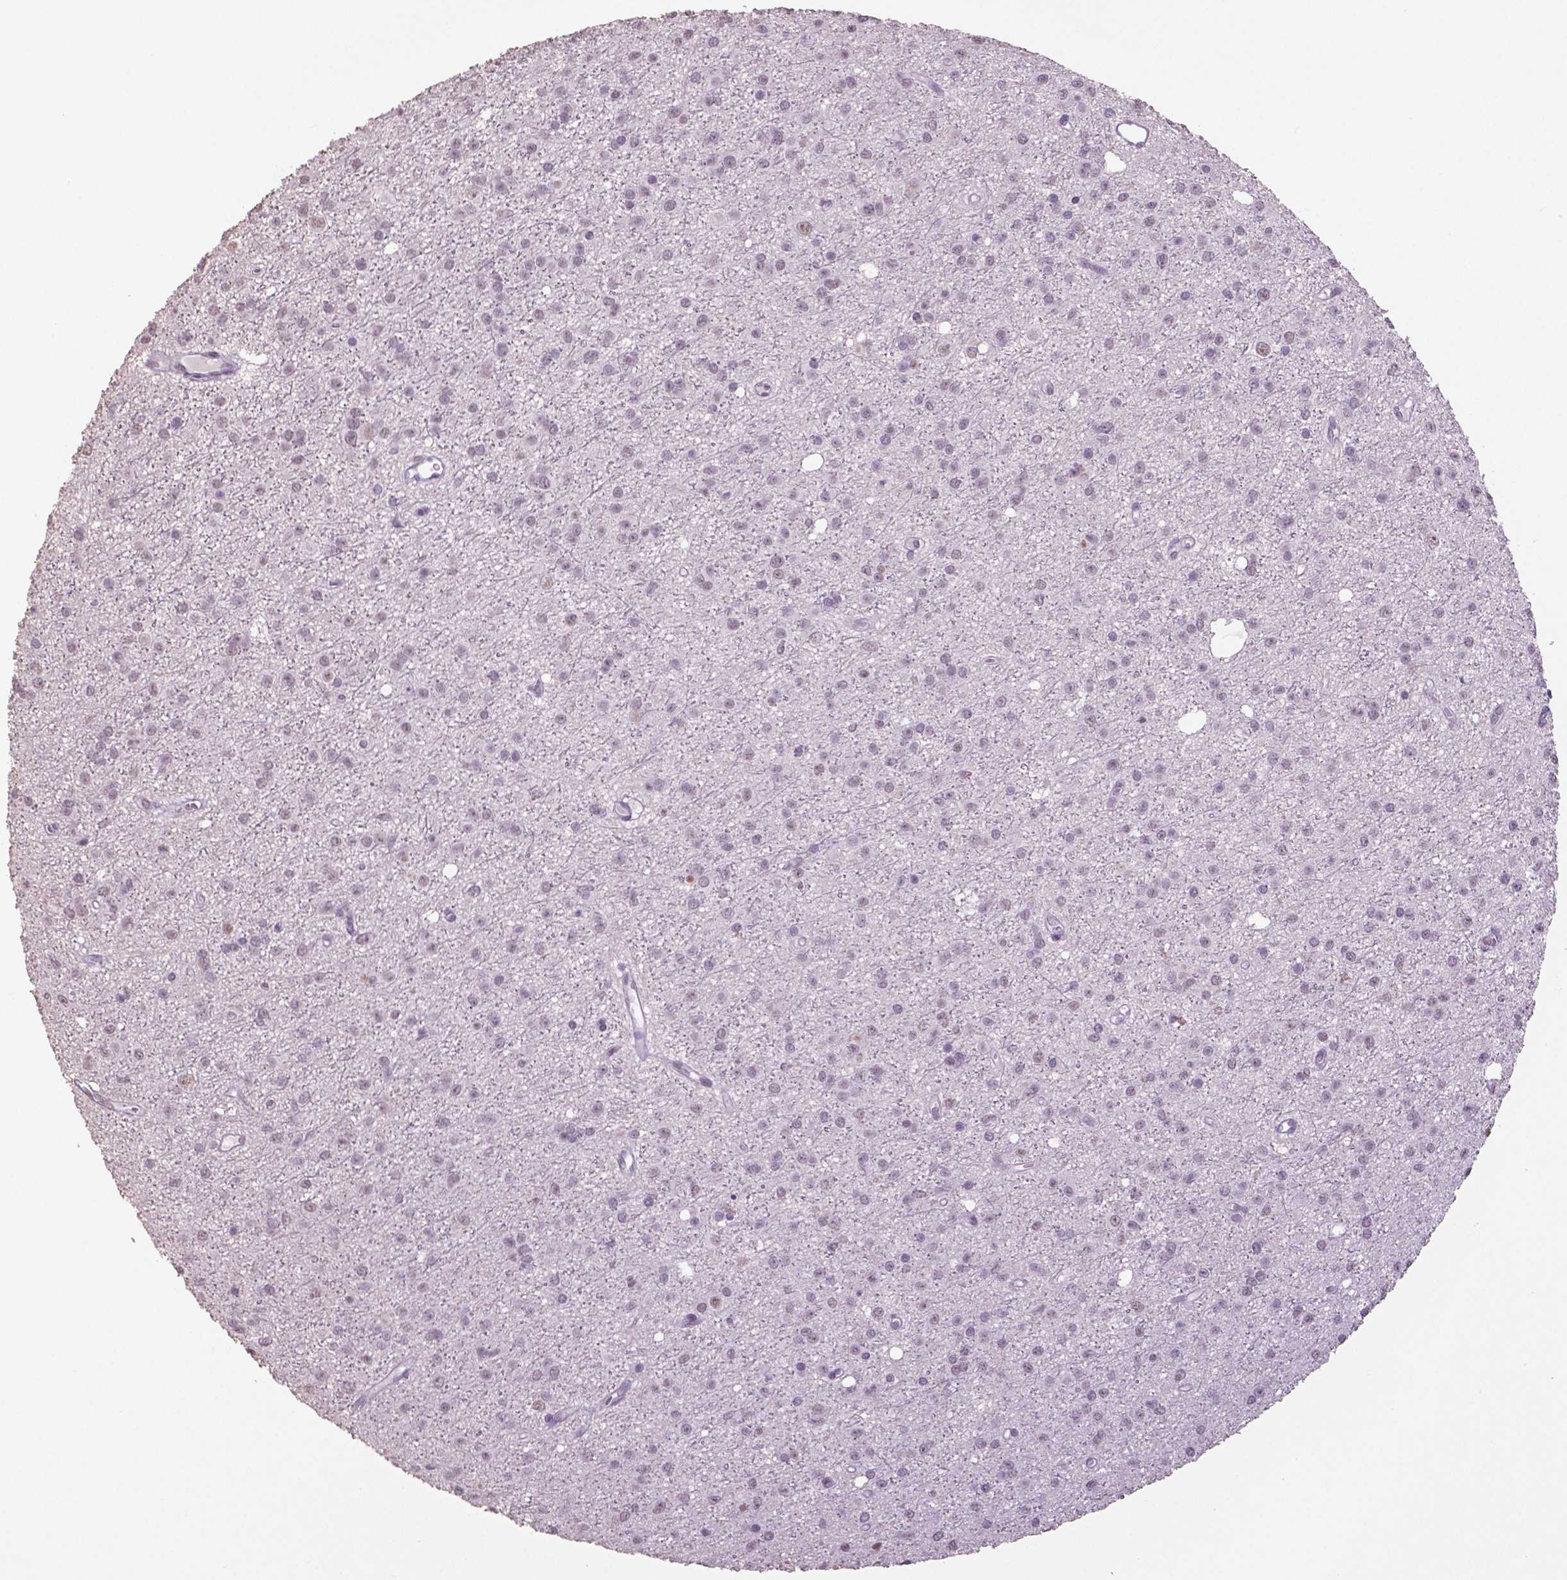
{"staining": {"intensity": "negative", "quantity": "none", "location": "none"}, "tissue": "glioma", "cell_type": "Tumor cells", "image_type": "cancer", "snomed": [{"axis": "morphology", "description": "Glioma, malignant, Low grade"}, {"axis": "topography", "description": "Brain"}], "caption": "Immunohistochemistry micrograph of human glioma stained for a protein (brown), which exhibits no staining in tumor cells.", "gene": "IGF2BP1", "patient": {"sex": "male", "age": 27}}